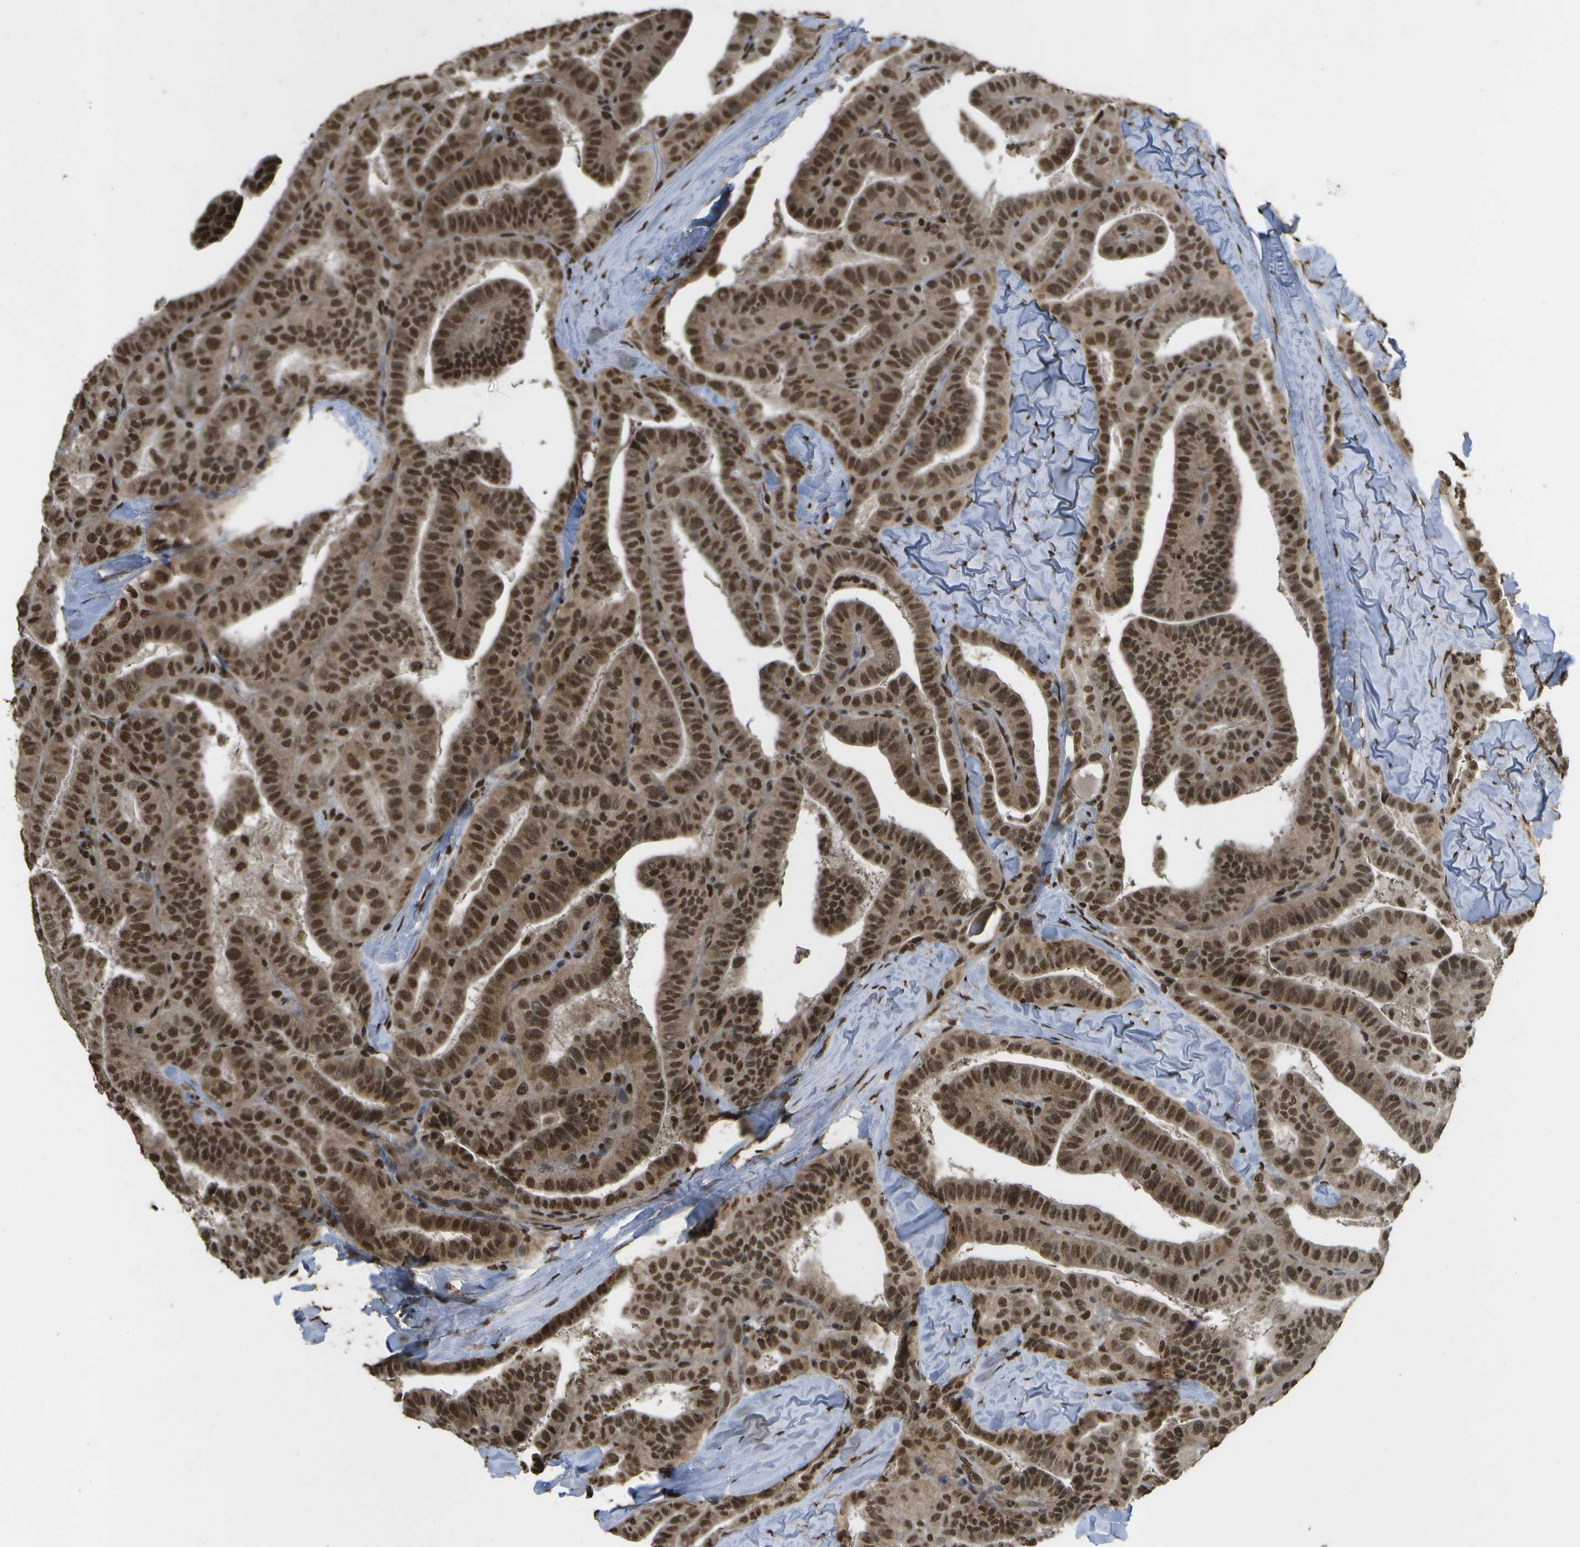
{"staining": {"intensity": "strong", "quantity": ">75%", "location": "cytoplasmic/membranous,nuclear"}, "tissue": "thyroid cancer", "cell_type": "Tumor cells", "image_type": "cancer", "snomed": [{"axis": "morphology", "description": "Papillary adenocarcinoma, NOS"}, {"axis": "topography", "description": "Thyroid gland"}], "caption": "Strong cytoplasmic/membranous and nuclear expression is seen in about >75% of tumor cells in thyroid cancer (papillary adenocarcinoma).", "gene": "SPEN", "patient": {"sex": "male", "age": 77}}